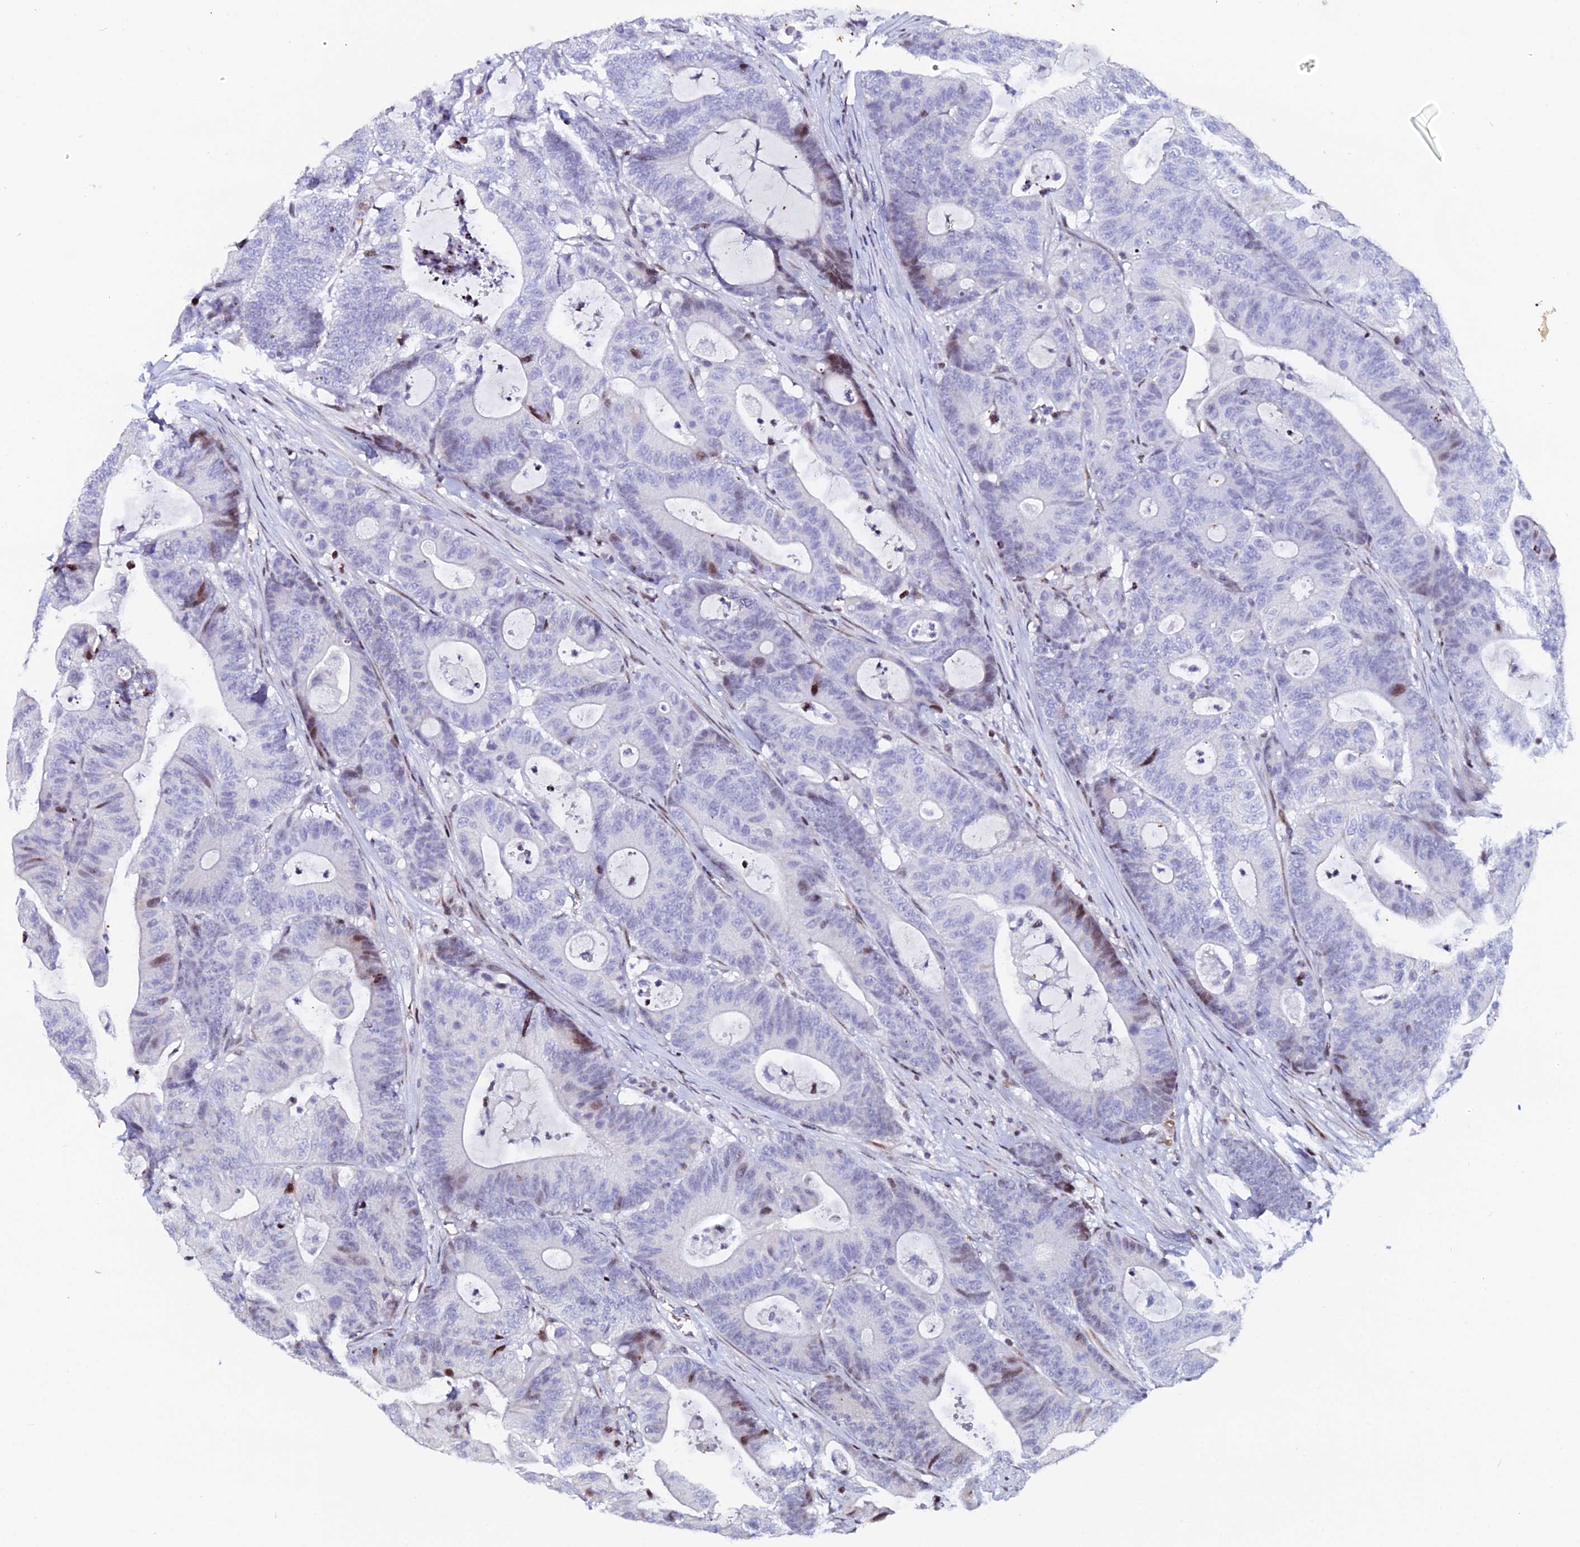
{"staining": {"intensity": "moderate", "quantity": "<25%", "location": "nuclear"}, "tissue": "colorectal cancer", "cell_type": "Tumor cells", "image_type": "cancer", "snomed": [{"axis": "morphology", "description": "Adenocarcinoma, NOS"}, {"axis": "topography", "description": "Colon"}], "caption": "A micrograph showing moderate nuclear expression in approximately <25% of tumor cells in colorectal adenocarcinoma, as visualized by brown immunohistochemical staining.", "gene": "MYNN", "patient": {"sex": "female", "age": 84}}